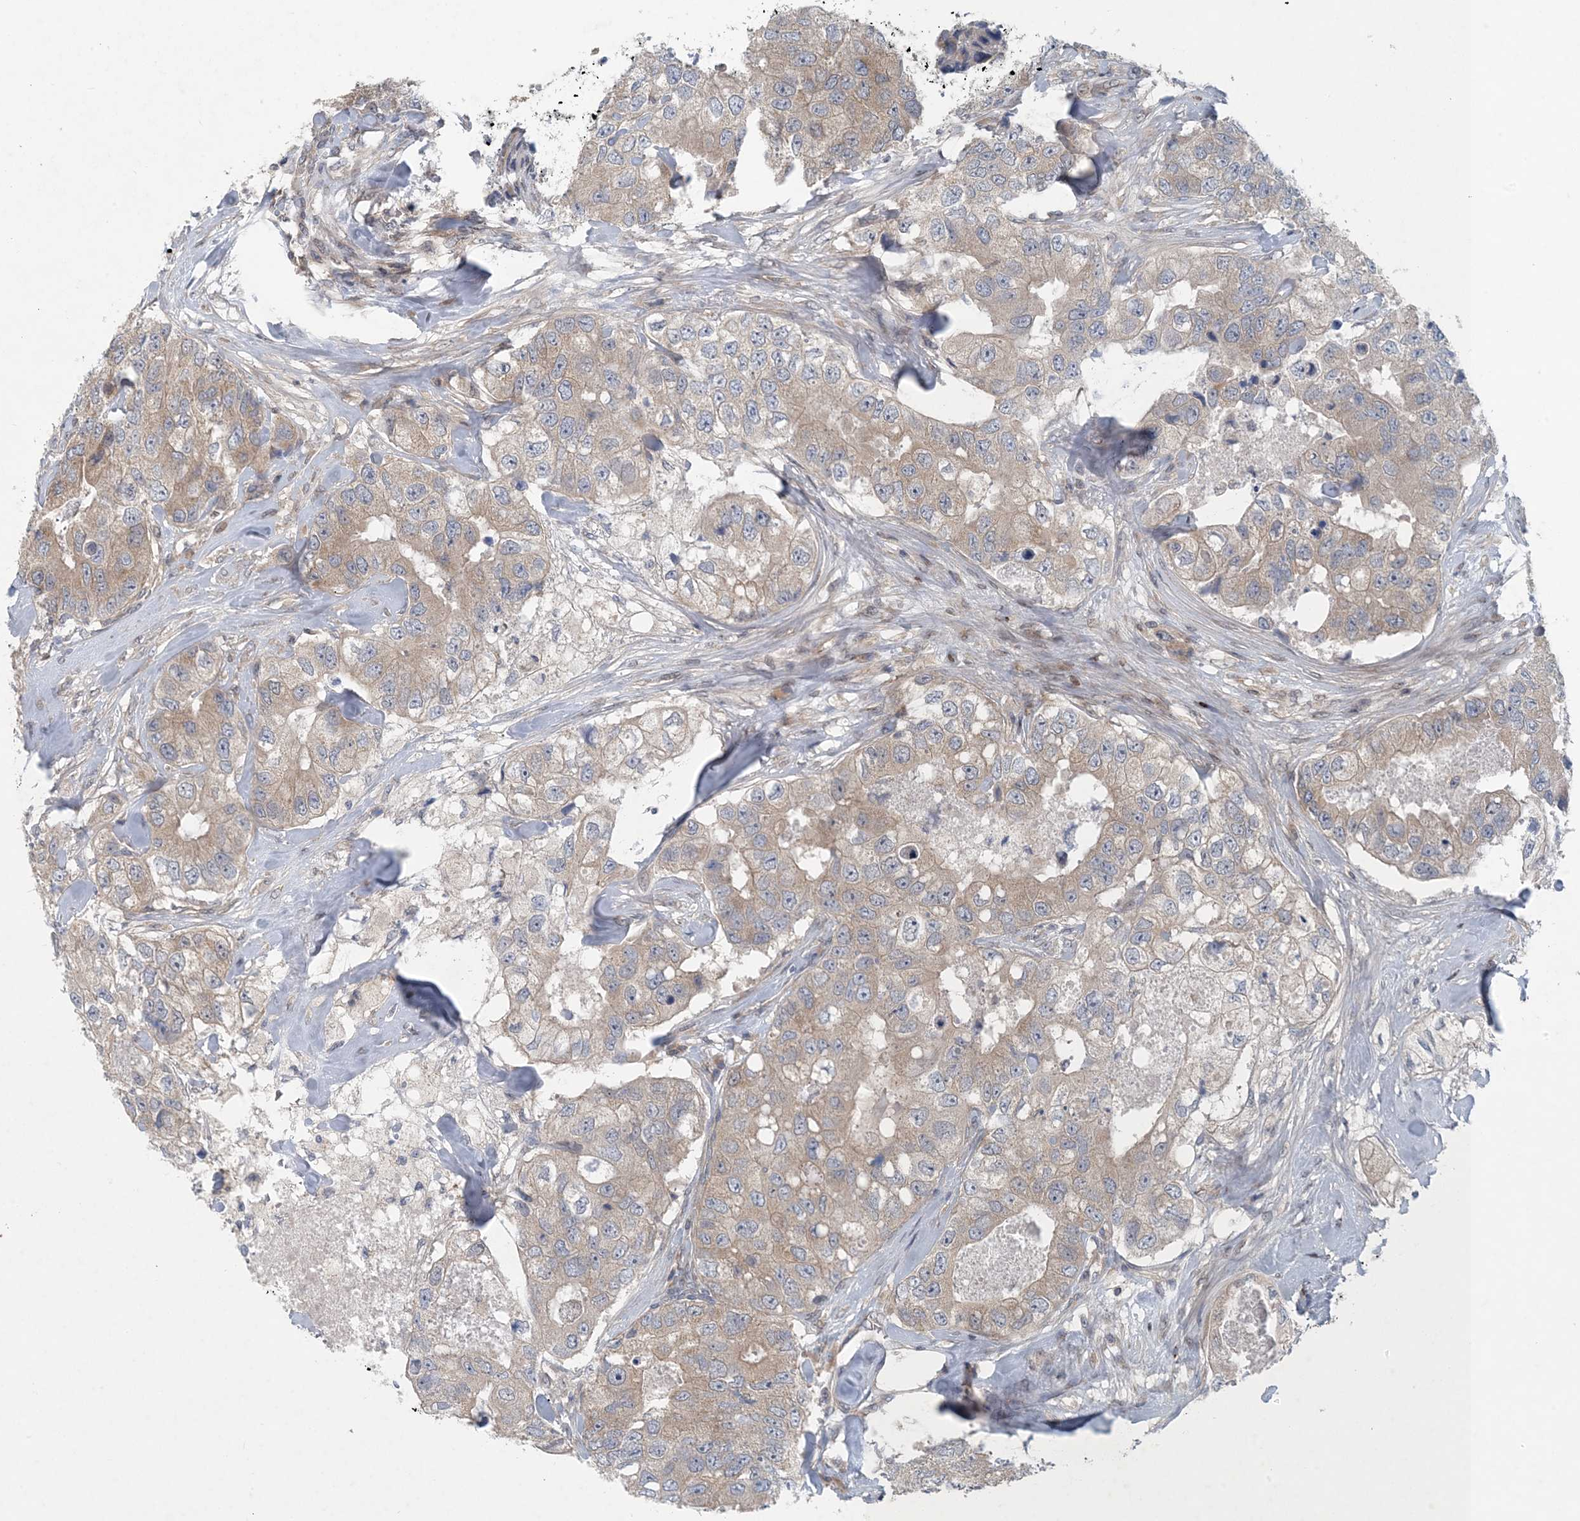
{"staining": {"intensity": "weak", "quantity": "25%-75%", "location": "cytoplasmic/membranous"}, "tissue": "breast cancer", "cell_type": "Tumor cells", "image_type": "cancer", "snomed": [{"axis": "morphology", "description": "Duct carcinoma"}, {"axis": "topography", "description": "Breast"}], "caption": "Immunohistochemistry histopathology image of breast cancer (intraductal carcinoma) stained for a protein (brown), which reveals low levels of weak cytoplasmic/membranous expression in about 25%-75% of tumor cells.", "gene": "HIKESHI", "patient": {"sex": "female", "age": 62}}